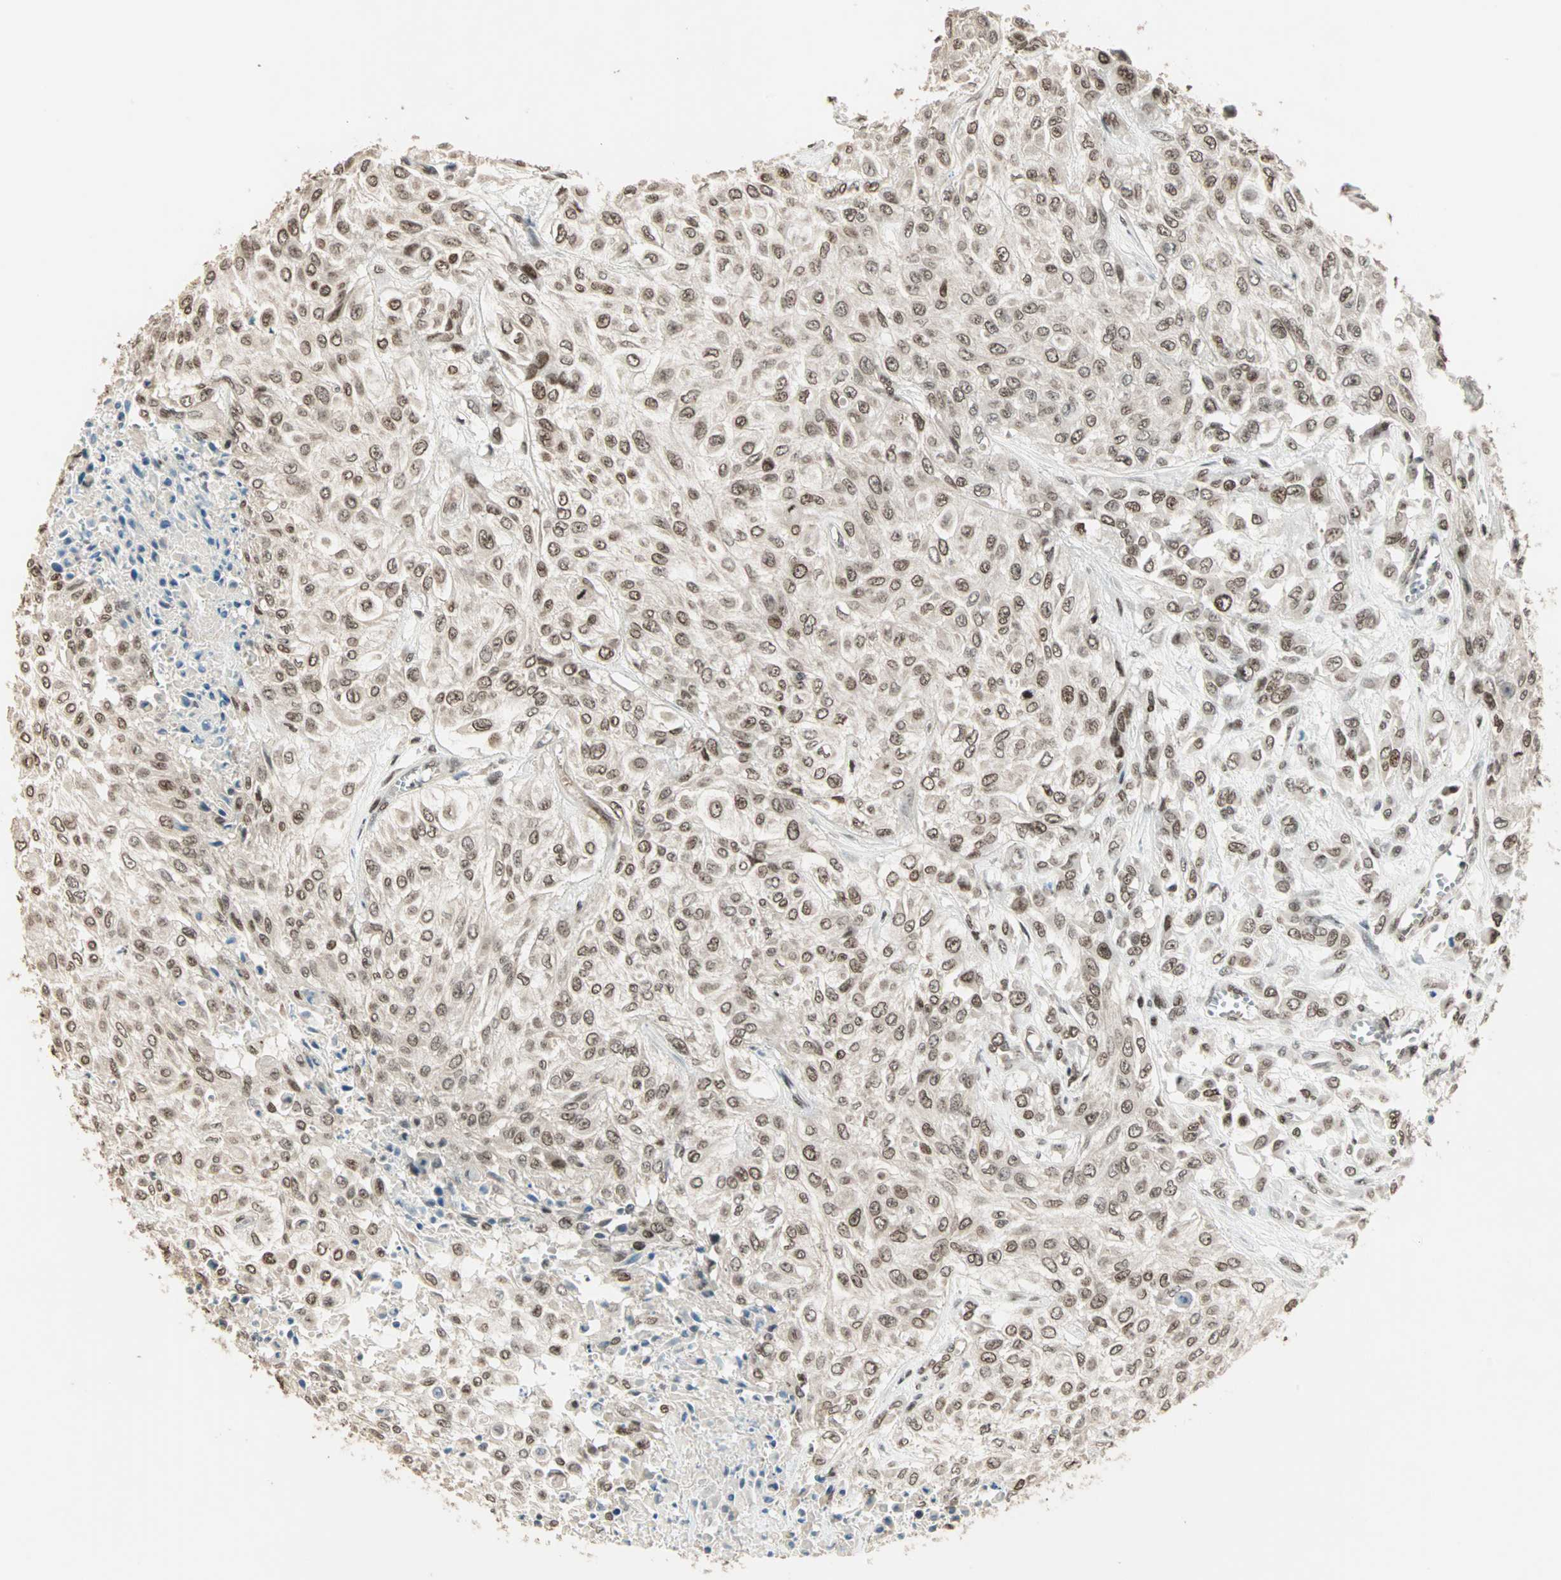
{"staining": {"intensity": "moderate", "quantity": ">75%", "location": "nuclear"}, "tissue": "urothelial cancer", "cell_type": "Tumor cells", "image_type": "cancer", "snomed": [{"axis": "morphology", "description": "Urothelial carcinoma, High grade"}, {"axis": "topography", "description": "Urinary bladder"}], "caption": "A high-resolution histopathology image shows immunohistochemistry (IHC) staining of high-grade urothelial carcinoma, which exhibits moderate nuclear expression in approximately >75% of tumor cells.", "gene": "MDC1", "patient": {"sex": "male", "age": 57}}